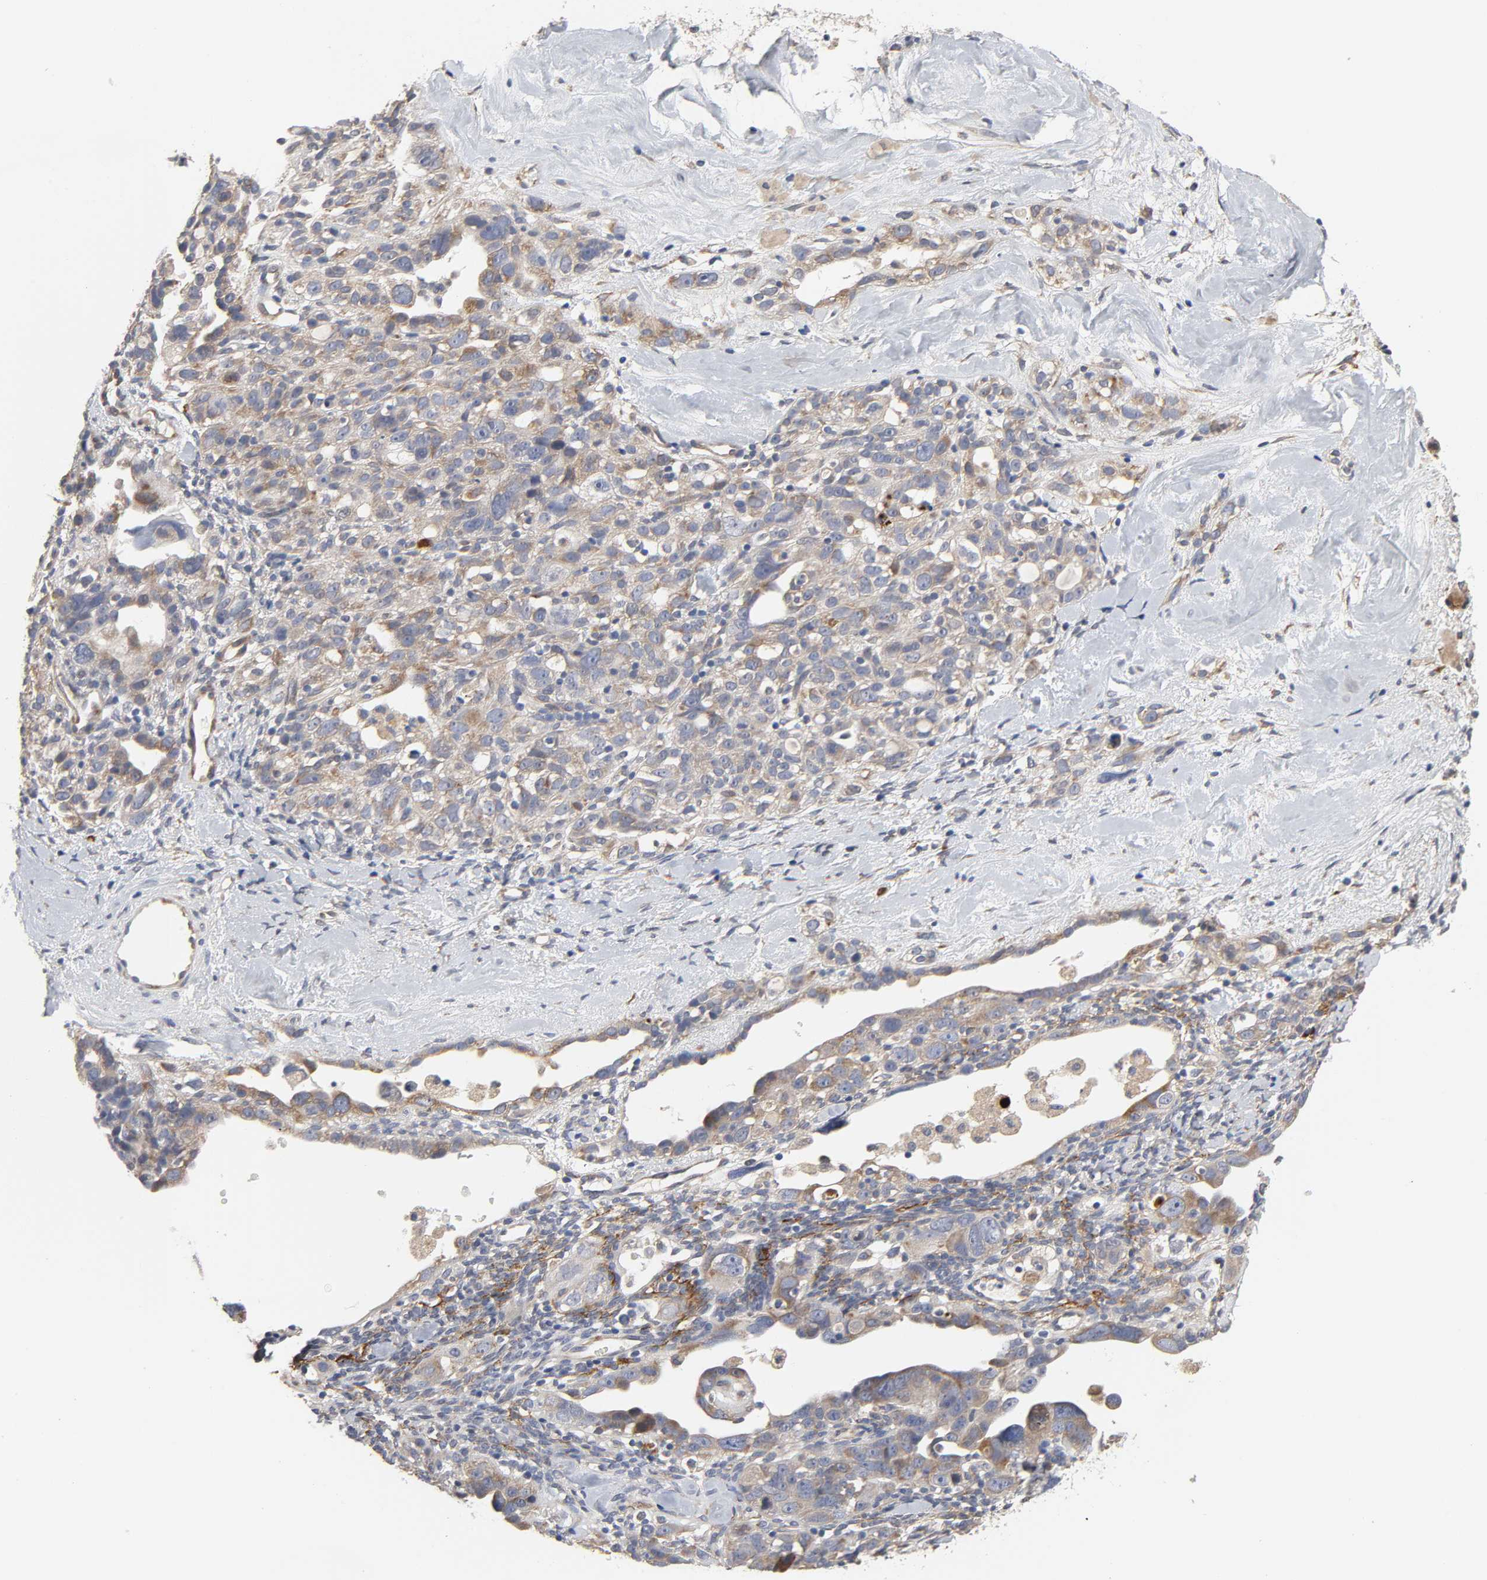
{"staining": {"intensity": "weak", "quantity": ">75%", "location": "cytoplasmic/membranous"}, "tissue": "ovarian cancer", "cell_type": "Tumor cells", "image_type": "cancer", "snomed": [{"axis": "morphology", "description": "Cystadenocarcinoma, serous, NOS"}, {"axis": "topography", "description": "Ovary"}], "caption": "The histopathology image displays immunohistochemical staining of ovarian cancer (serous cystadenocarcinoma). There is weak cytoplasmic/membranous staining is seen in approximately >75% of tumor cells.", "gene": "HDLBP", "patient": {"sex": "female", "age": 66}}